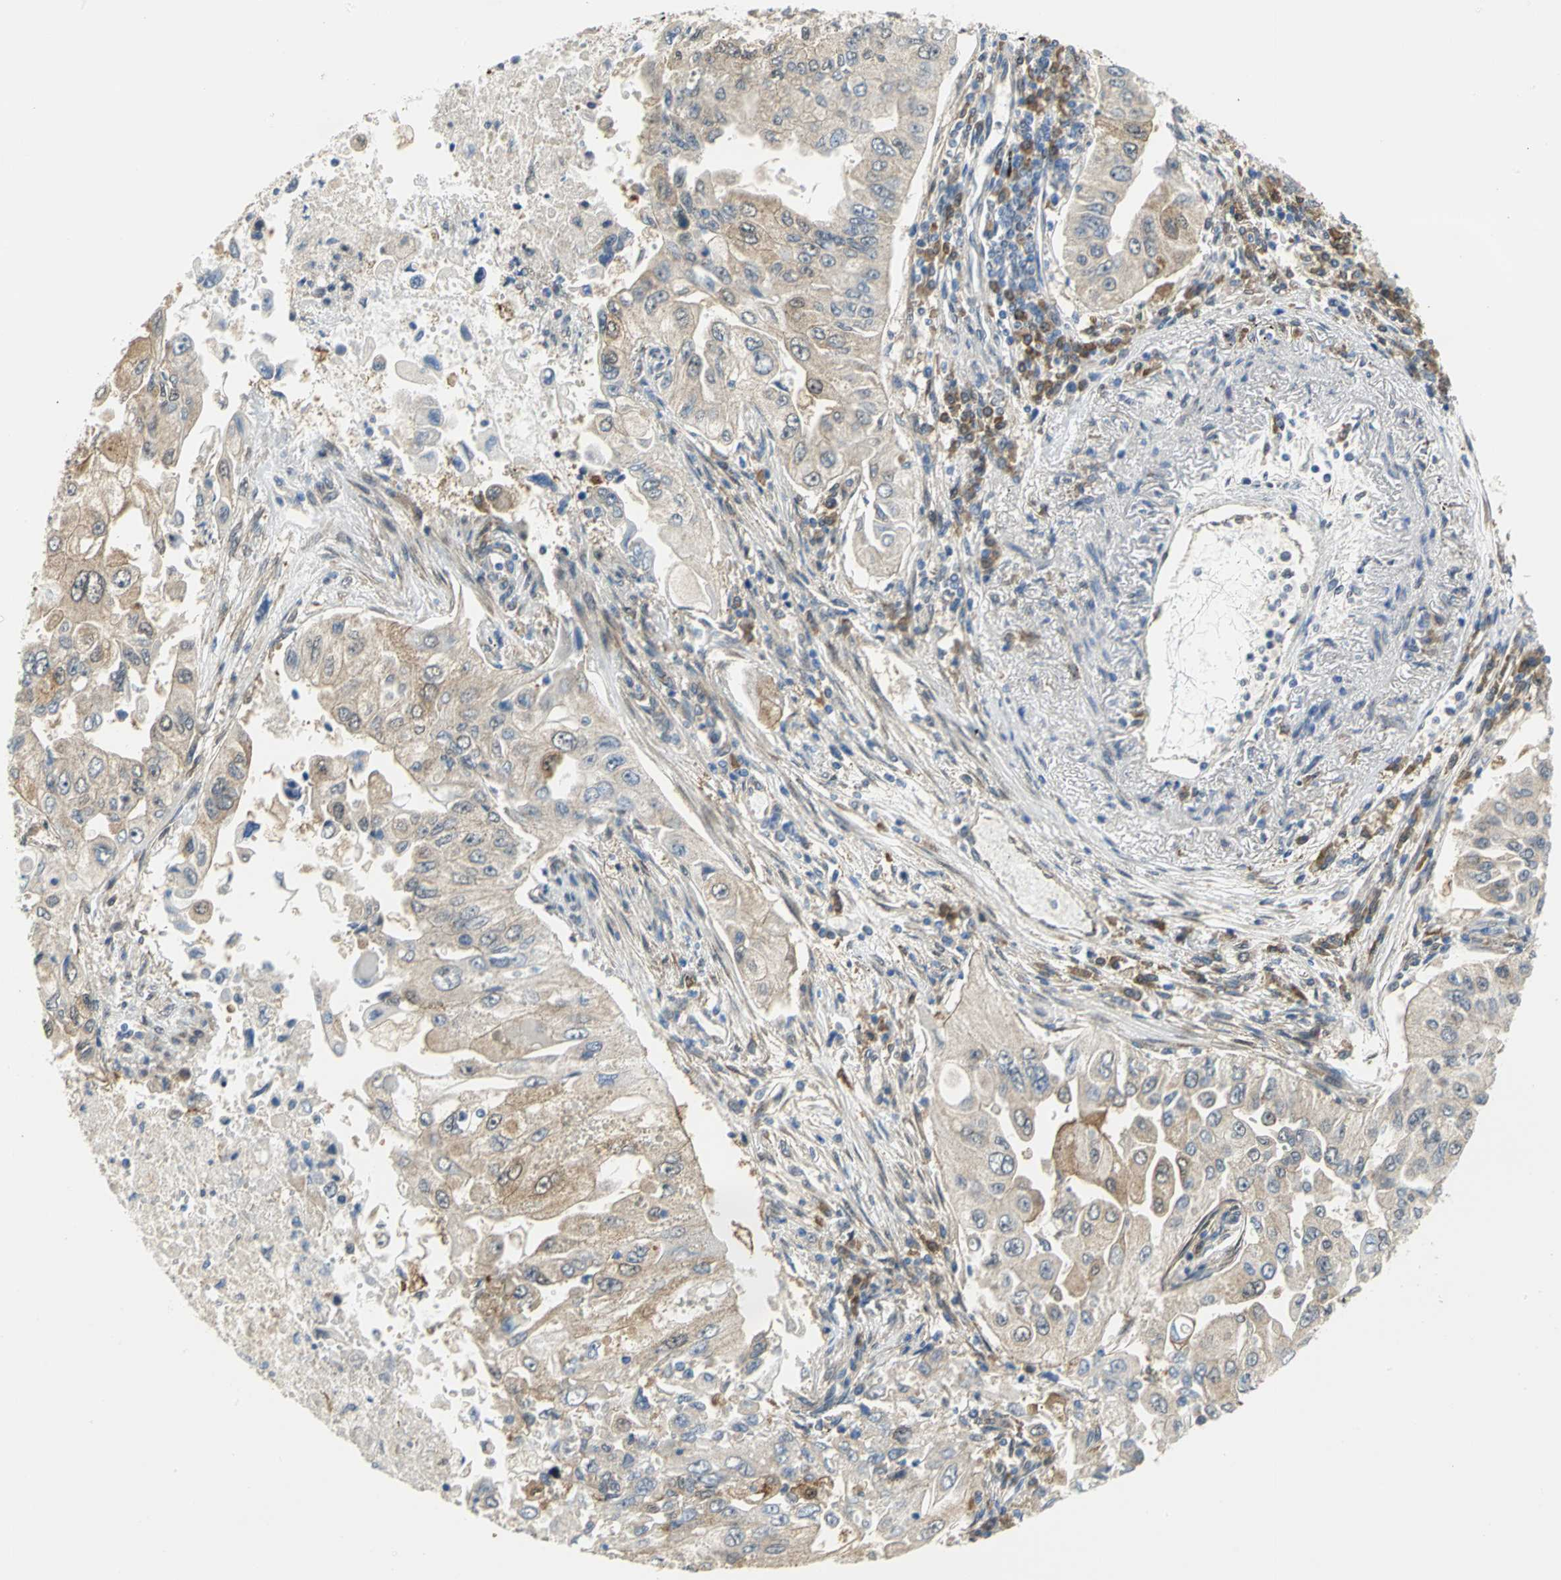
{"staining": {"intensity": "weak", "quantity": "<25%", "location": "cytoplasmic/membranous"}, "tissue": "lung cancer", "cell_type": "Tumor cells", "image_type": "cancer", "snomed": [{"axis": "morphology", "description": "Adenocarcinoma, NOS"}, {"axis": "topography", "description": "Lung"}], "caption": "IHC image of lung cancer (adenocarcinoma) stained for a protein (brown), which exhibits no expression in tumor cells. The staining is performed using DAB (3,3'-diaminobenzidine) brown chromogen with nuclei counter-stained in using hematoxylin.", "gene": "PGM3", "patient": {"sex": "male", "age": 84}}